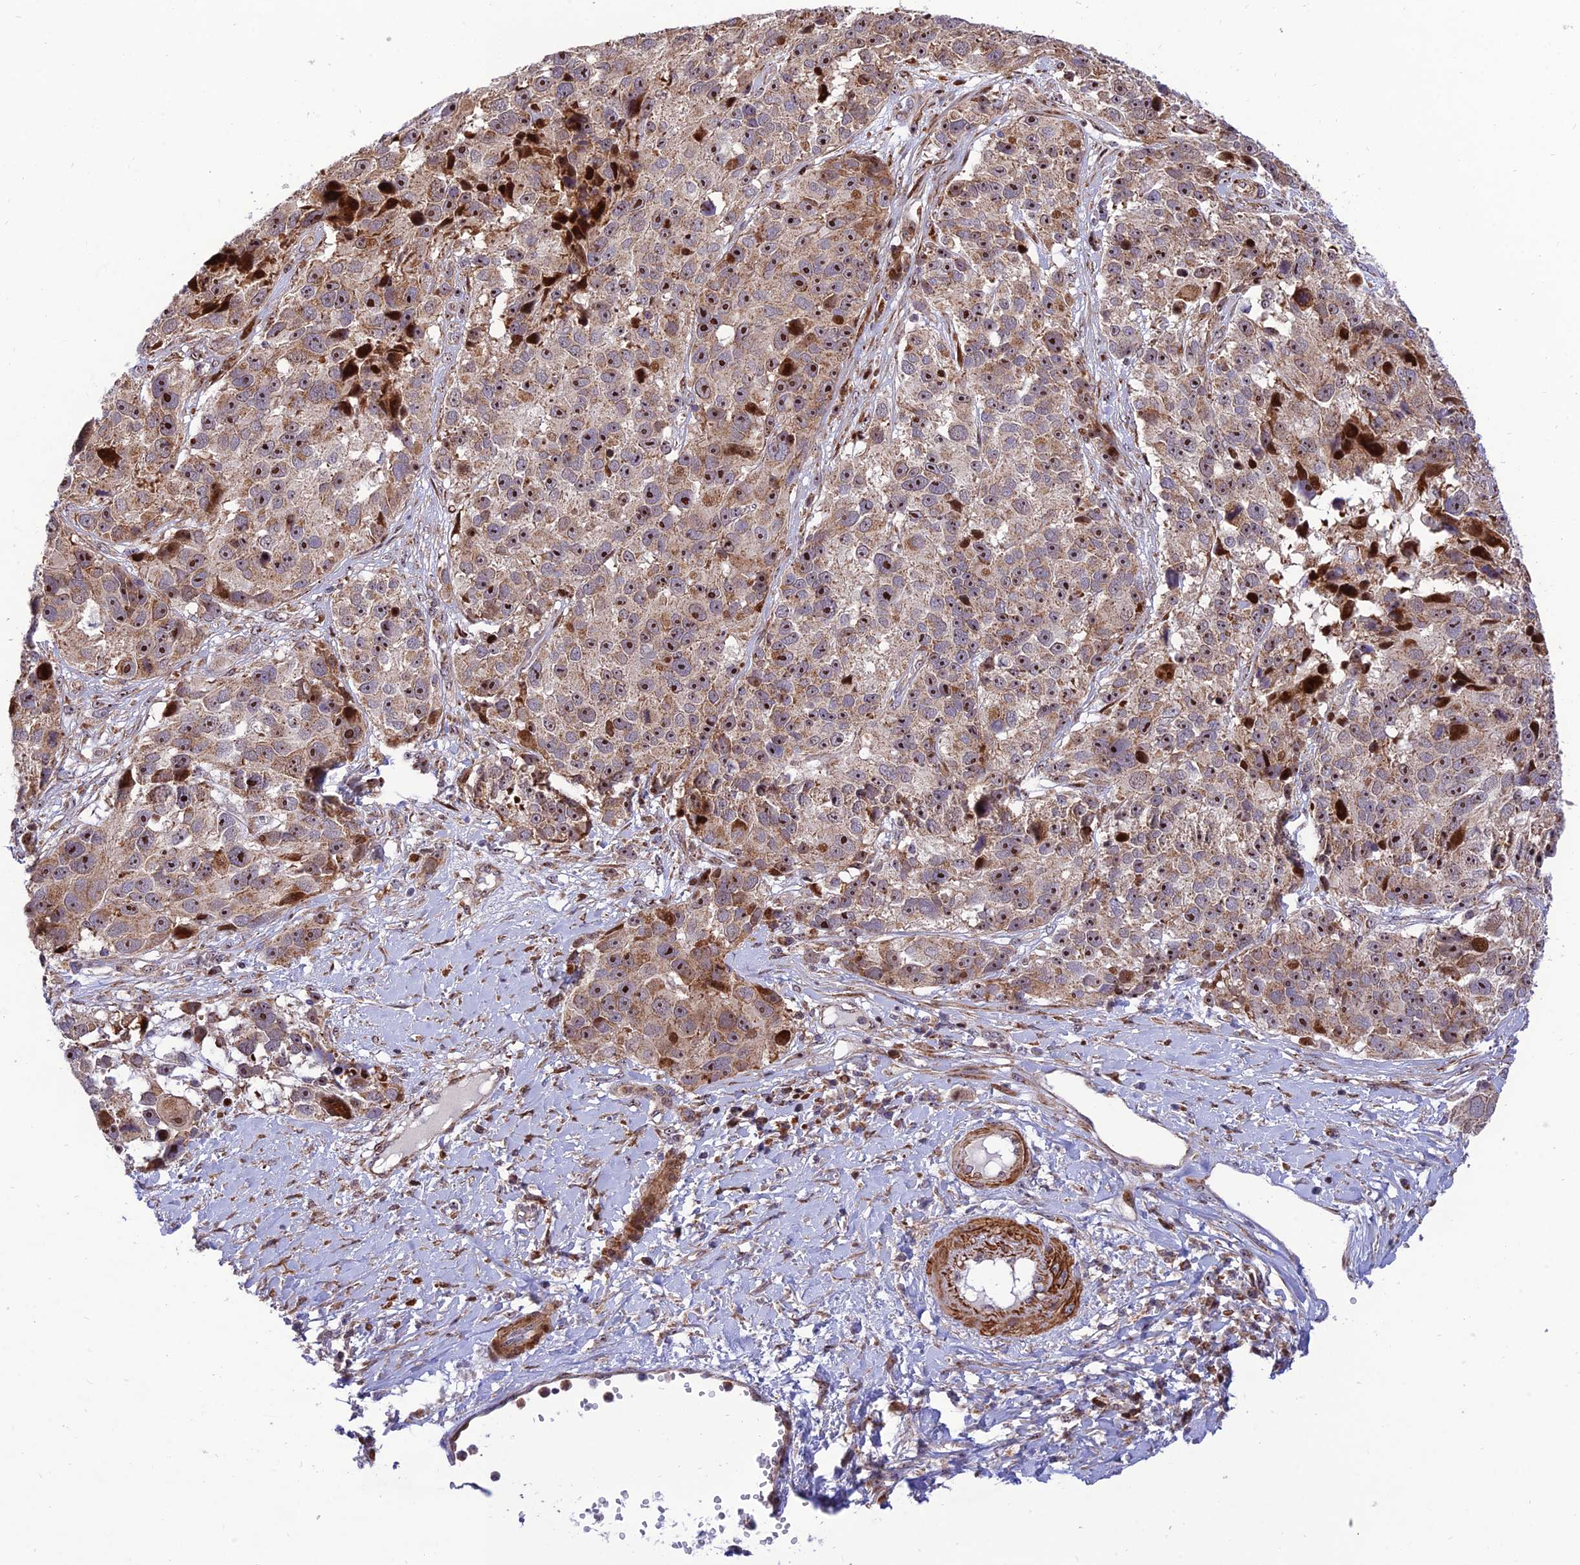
{"staining": {"intensity": "moderate", "quantity": ">75%", "location": "cytoplasmic/membranous,nuclear"}, "tissue": "melanoma", "cell_type": "Tumor cells", "image_type": "cancer", "snomed": [{"axis": "morphology", "description": "Malignant melanoma, NOS"}, {"axis": "topography", "description": "Skin"}], "caption": "IHC (DAB) staining of human malignant melanoma reveals moderate cytoplasmic/membranous and nuclear protein expression in about >75% of tumor cells.", "gene": "KBTBD7", "patient": {"sex": "male", "age": 84}}